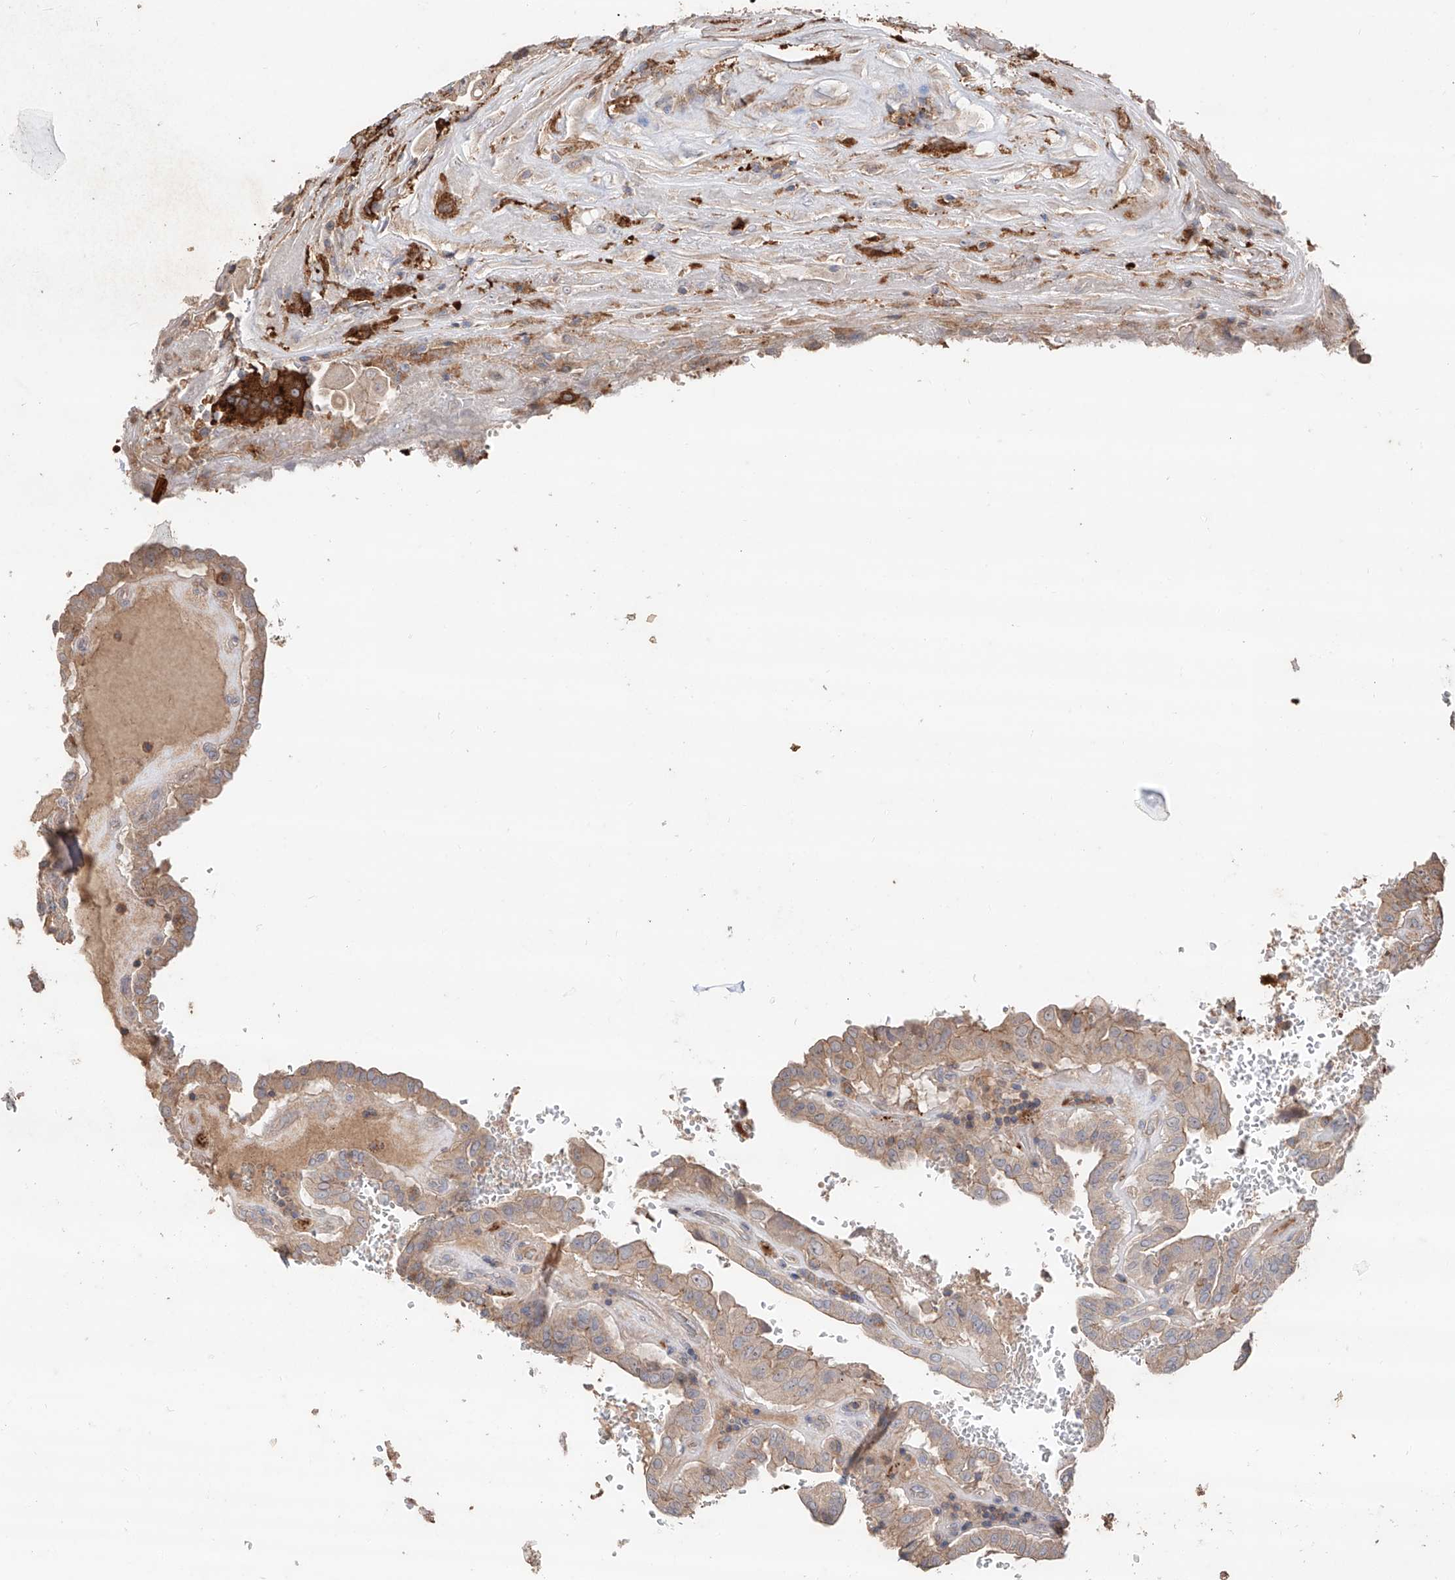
{"staining": {"intensity": "weak", "quantity": "25%-75%", "location": "cytoplasmic/membranous"}, "tissue": "thyroid cancer", "cell_type": "Tumor cells", "image_type": "cancer", "snomed": [{"axis": "morphology", "description": "Papillary adenocarcinoma, NOS"}, {"axis": "topography", "description": "Thyroid gland"}], "caption": "A brown stain labels weak cytoplasmic/membranous positivity of a protein in human papillary adenocarcinoma (thyroid) tumor cells. (brown staining indicates protein expression, while blue staining denotes nuclei).", "gene": "EDN1", "patient": {"sex": "male", "age": 77}}